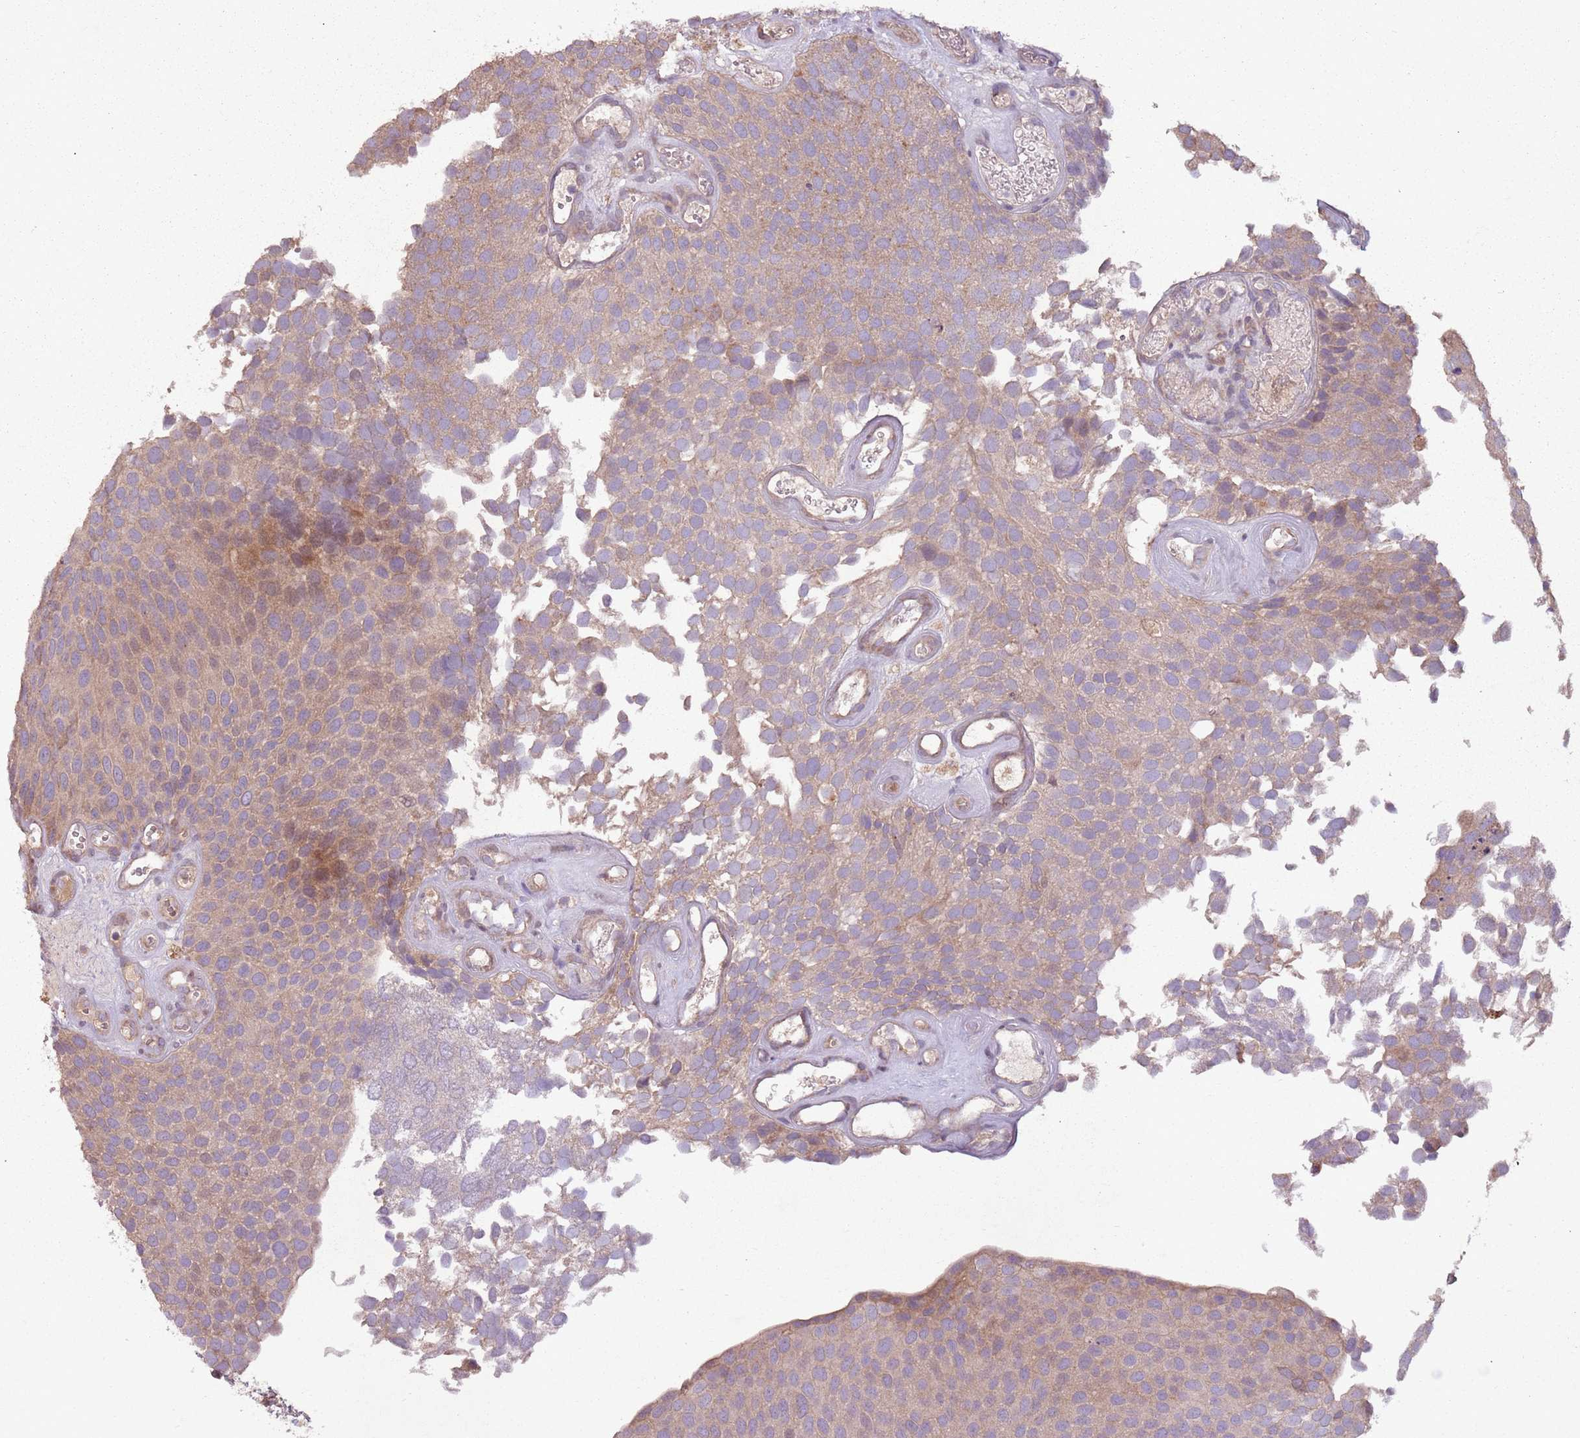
{"staining": {"intensity": "weak", "quantity": ">75%", "location": "cytoplasmic/membranous"}, "tissue": "urothelial cancer", "cell_type": "Tumor cells", "image_type": "cancer", "snomed": [{"axis": "morphology", "description": "Urothelial carcinoma, Low grade"}, {"axis": "topography", "description": "Urinary bladder"}], "caption": "Human urothelial cancer stained for a protein (brown) demonstrates weak cytoplasmic/membranous positive staining in approximately >75% of tumor cells.", "gene": "ANKRD24", "patient": {"sex": "male", "age": 89}}